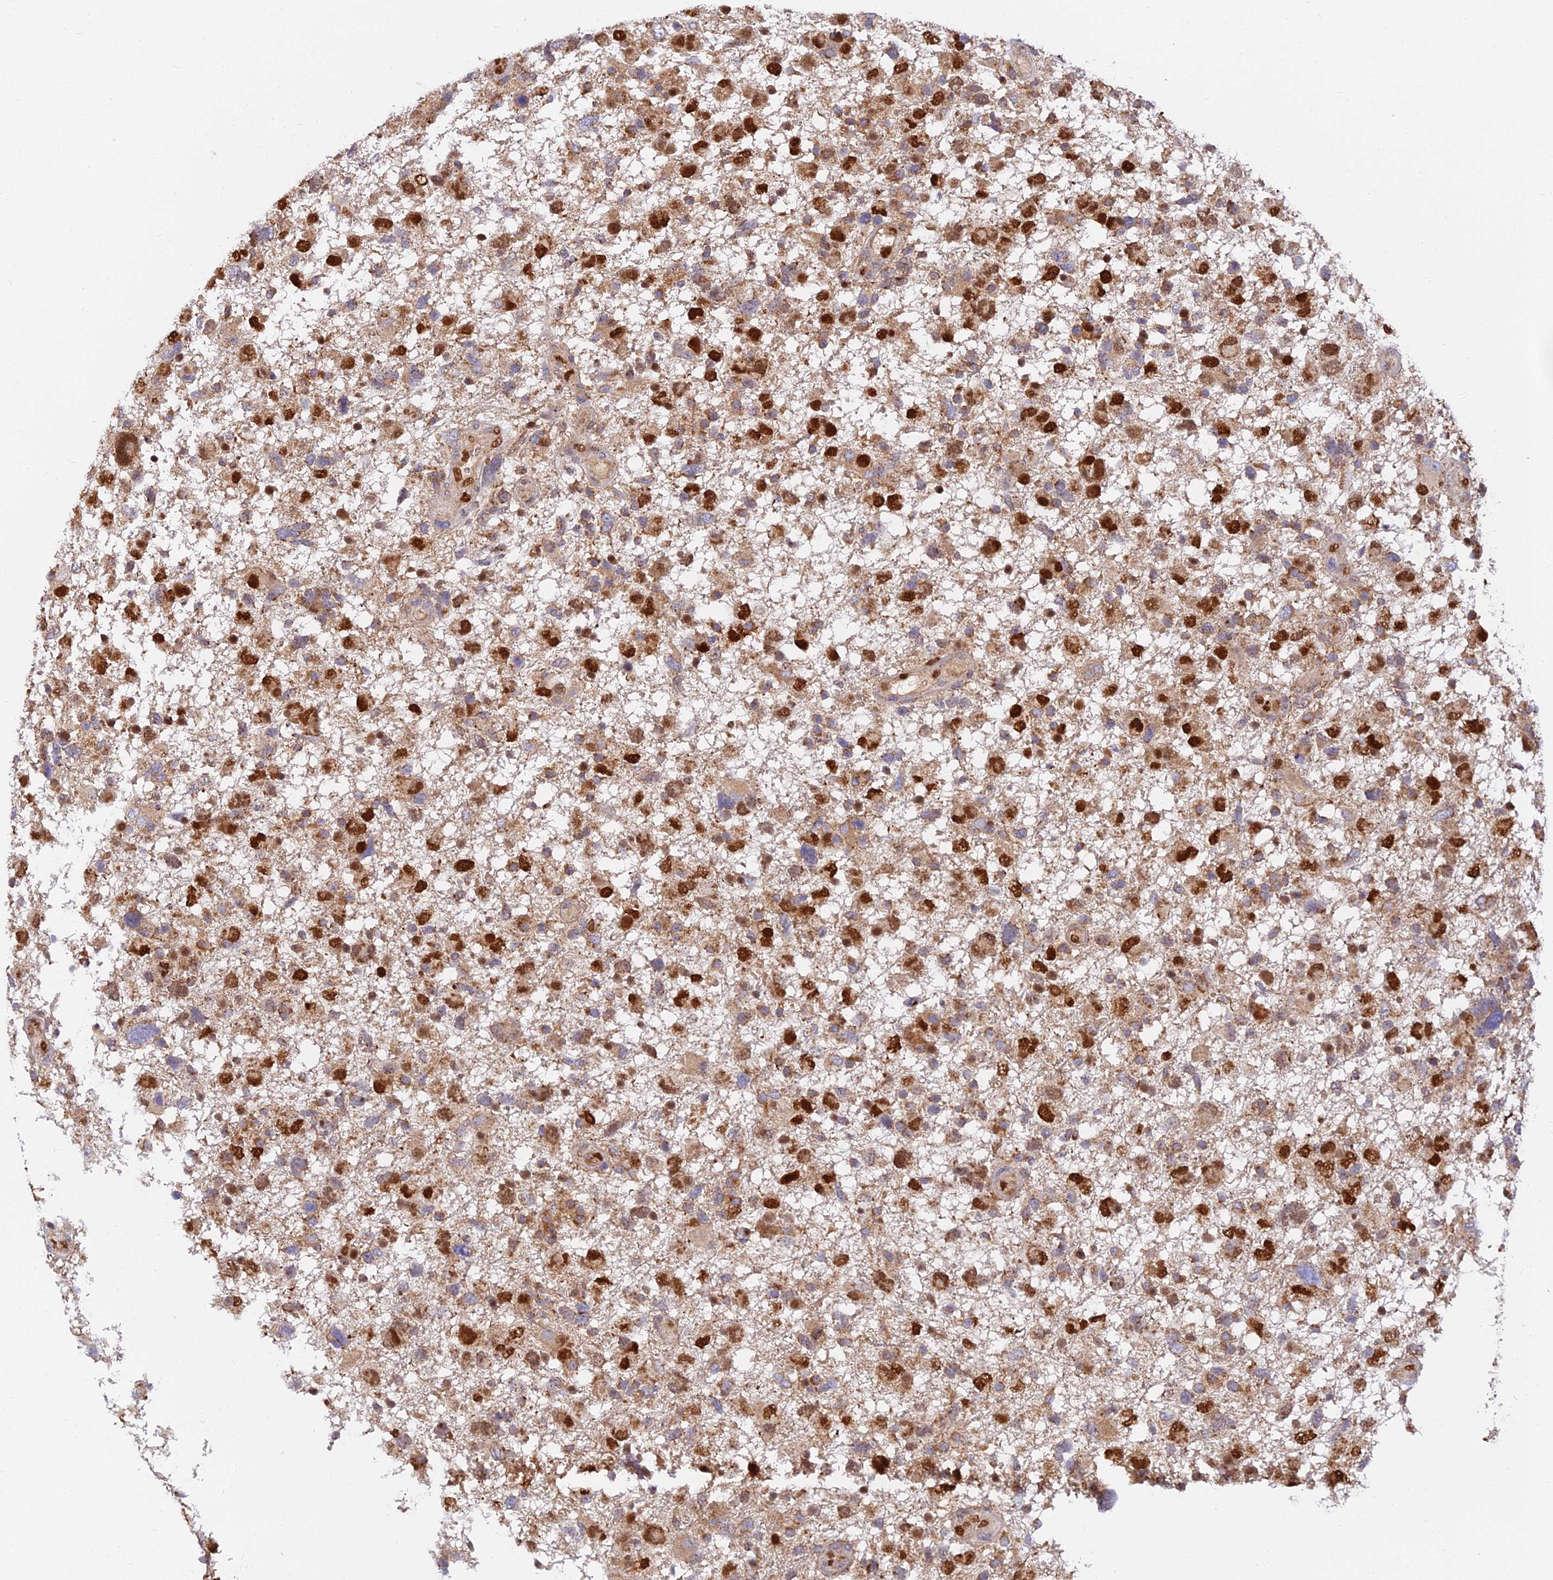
{"staining": {"intensity": "moderate", "quantity": ">75%", "location": "cytoplasmic/membranous,nuclear"}, "tissue": "glioma", "cell_type": "Tumor cells", "image_type": "cancer", "snomed": [{"axis": "morphology", "description": "Glioma, malignant, High grade"}, {"axis": "topography", "description": "Brain"}], "caption": "Immunohistochemical staining of human malignant glioma (high-grade) demonstrates medium levels of moderate cytoplasmic/membranous and nuclear staining in approximately >75% of tumor cells. The staining was performed using DAB (3,3'-diaminobenzidine), with brown indicating positive protein expression. Nuclei are stained blue with hematoxylin.", "gene": "PODNL1", "patient": {"sex": "male", "age": 61}}